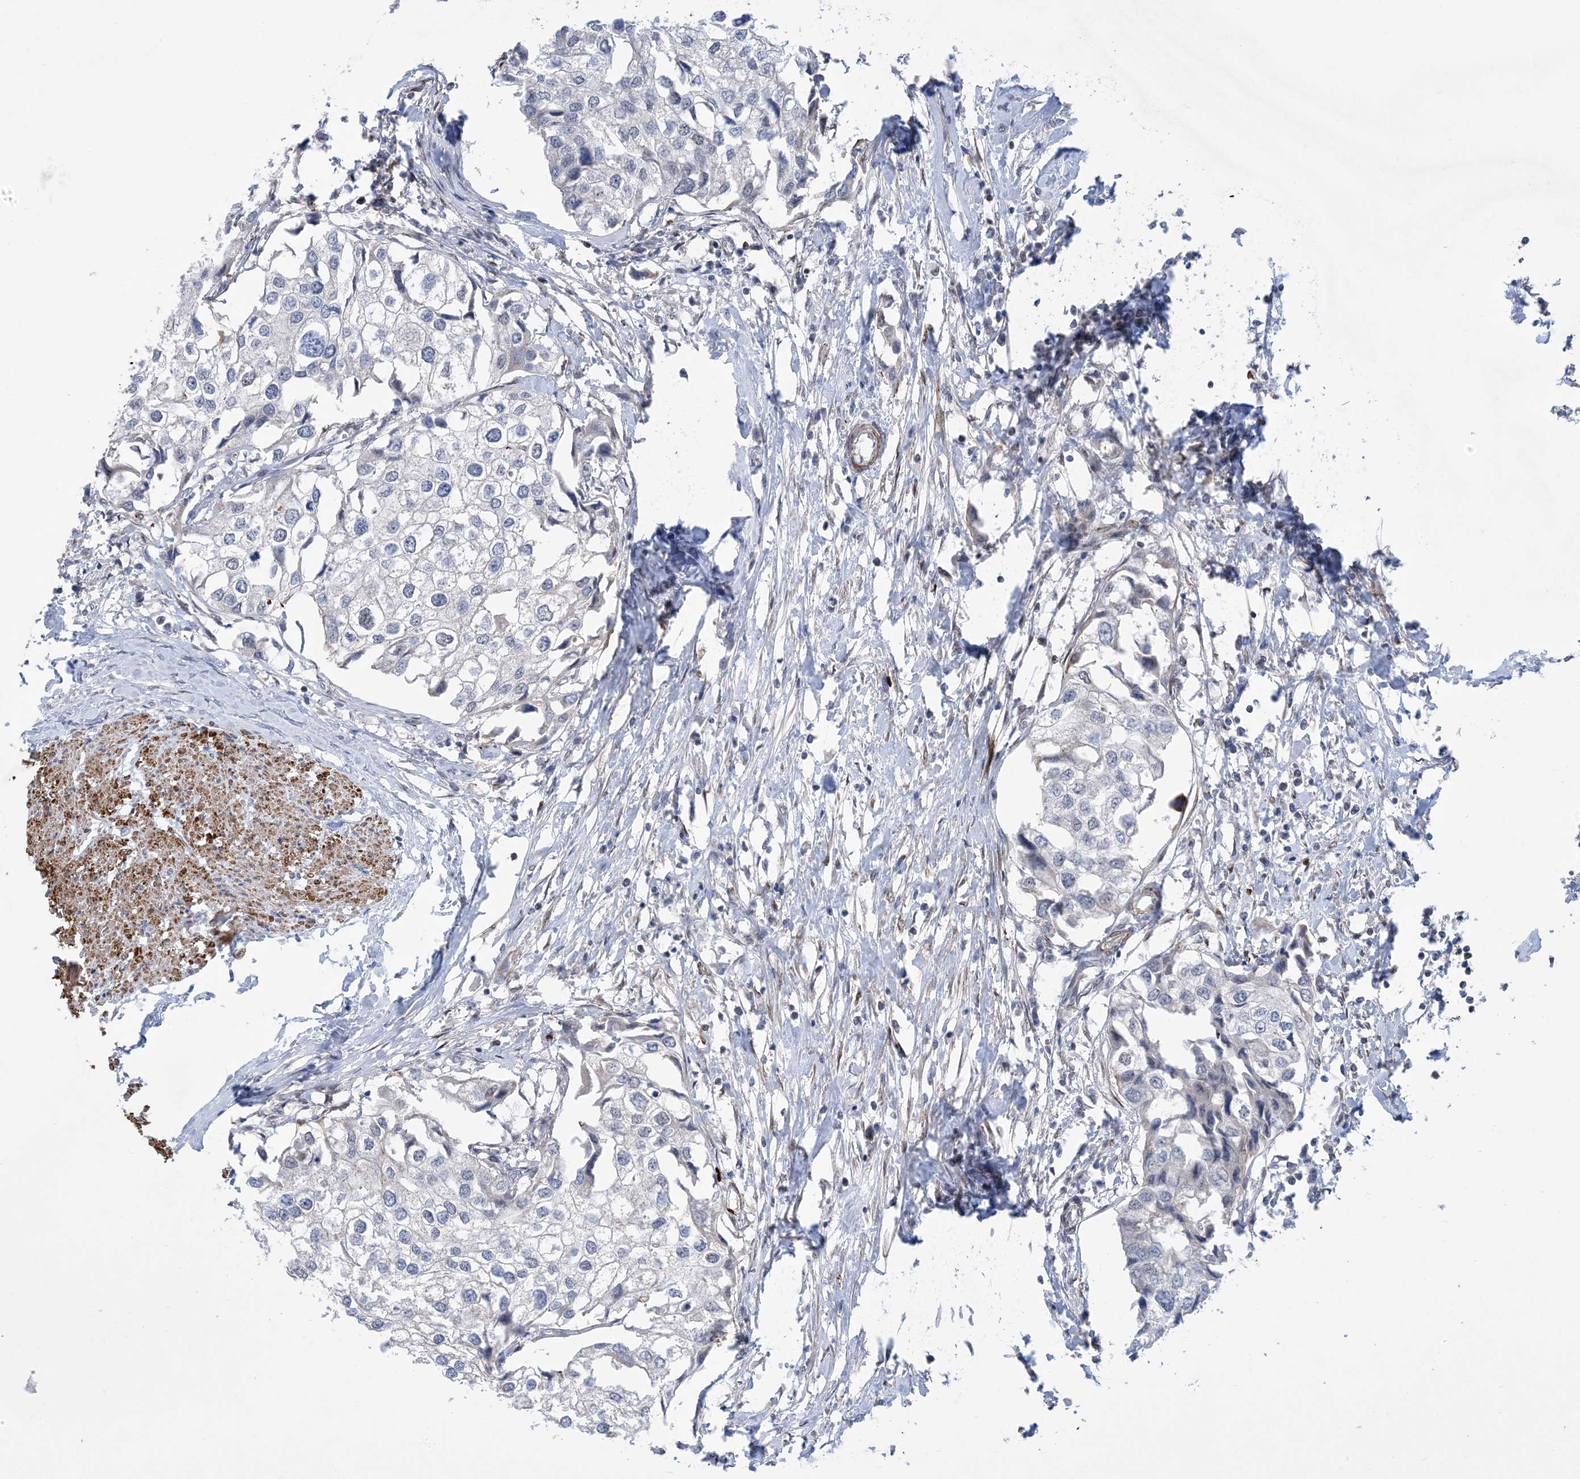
{"staining": {"intensity": "negative", "quantity": "none", "location": "none"}, "tissue": "urothelial cancer", "cell_type": "Tumor cells", "image_type": "cancer", "snomed": [{"axis": "morphology", "description": "Urothelial carcinoma, High grade"}, {"axis": "topography", "description": "Urinary bladder"}], "caption": "A photomicrograph of human urothelial cancer is negative for staining in tumor cells. The staining is performed using DAB (3,3'-diaminobenzidine) brown chromogen with nuclei counter-stained in using hematoxylin.", "gene": "ZNF8", "patient": {"sex": "male", "age": 64}}